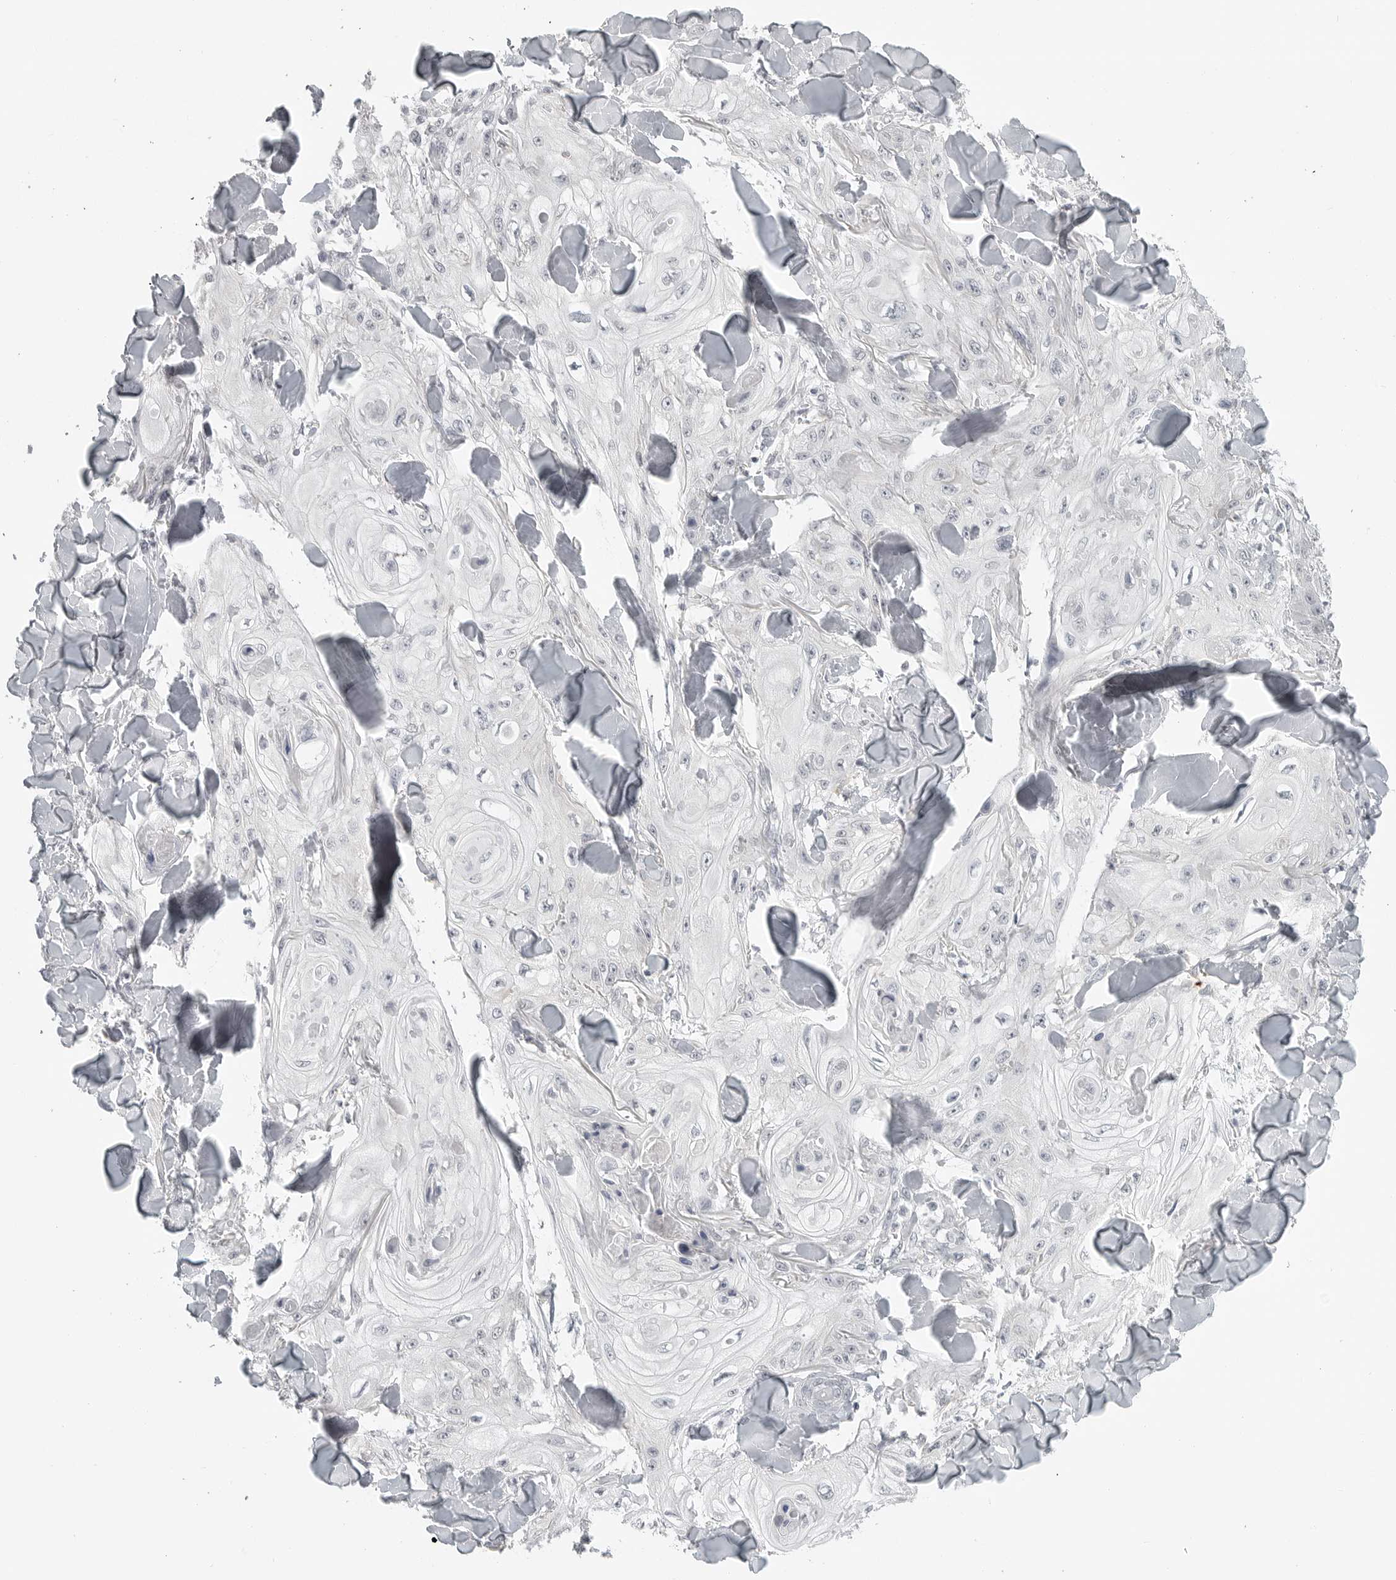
{"staining": {"intensity": "negative", "quantity": "none", "location": "none"}, "tissue": "skin cancer", "cell_type": "Tumor cells", "image_type": "cancer", "snomed": [{"axis": "morphology", "description": "Squamous cell carcinoma, NOS"}, {"axis": "topography", "description": "Skin"}], "caption": "Histopathology image shows no significant protein positivity in tumor cells of skin cancer (squamous cell carcinoma).", "gene": "BPIFA1", "patient": {"sex": "male", "age": 74}}